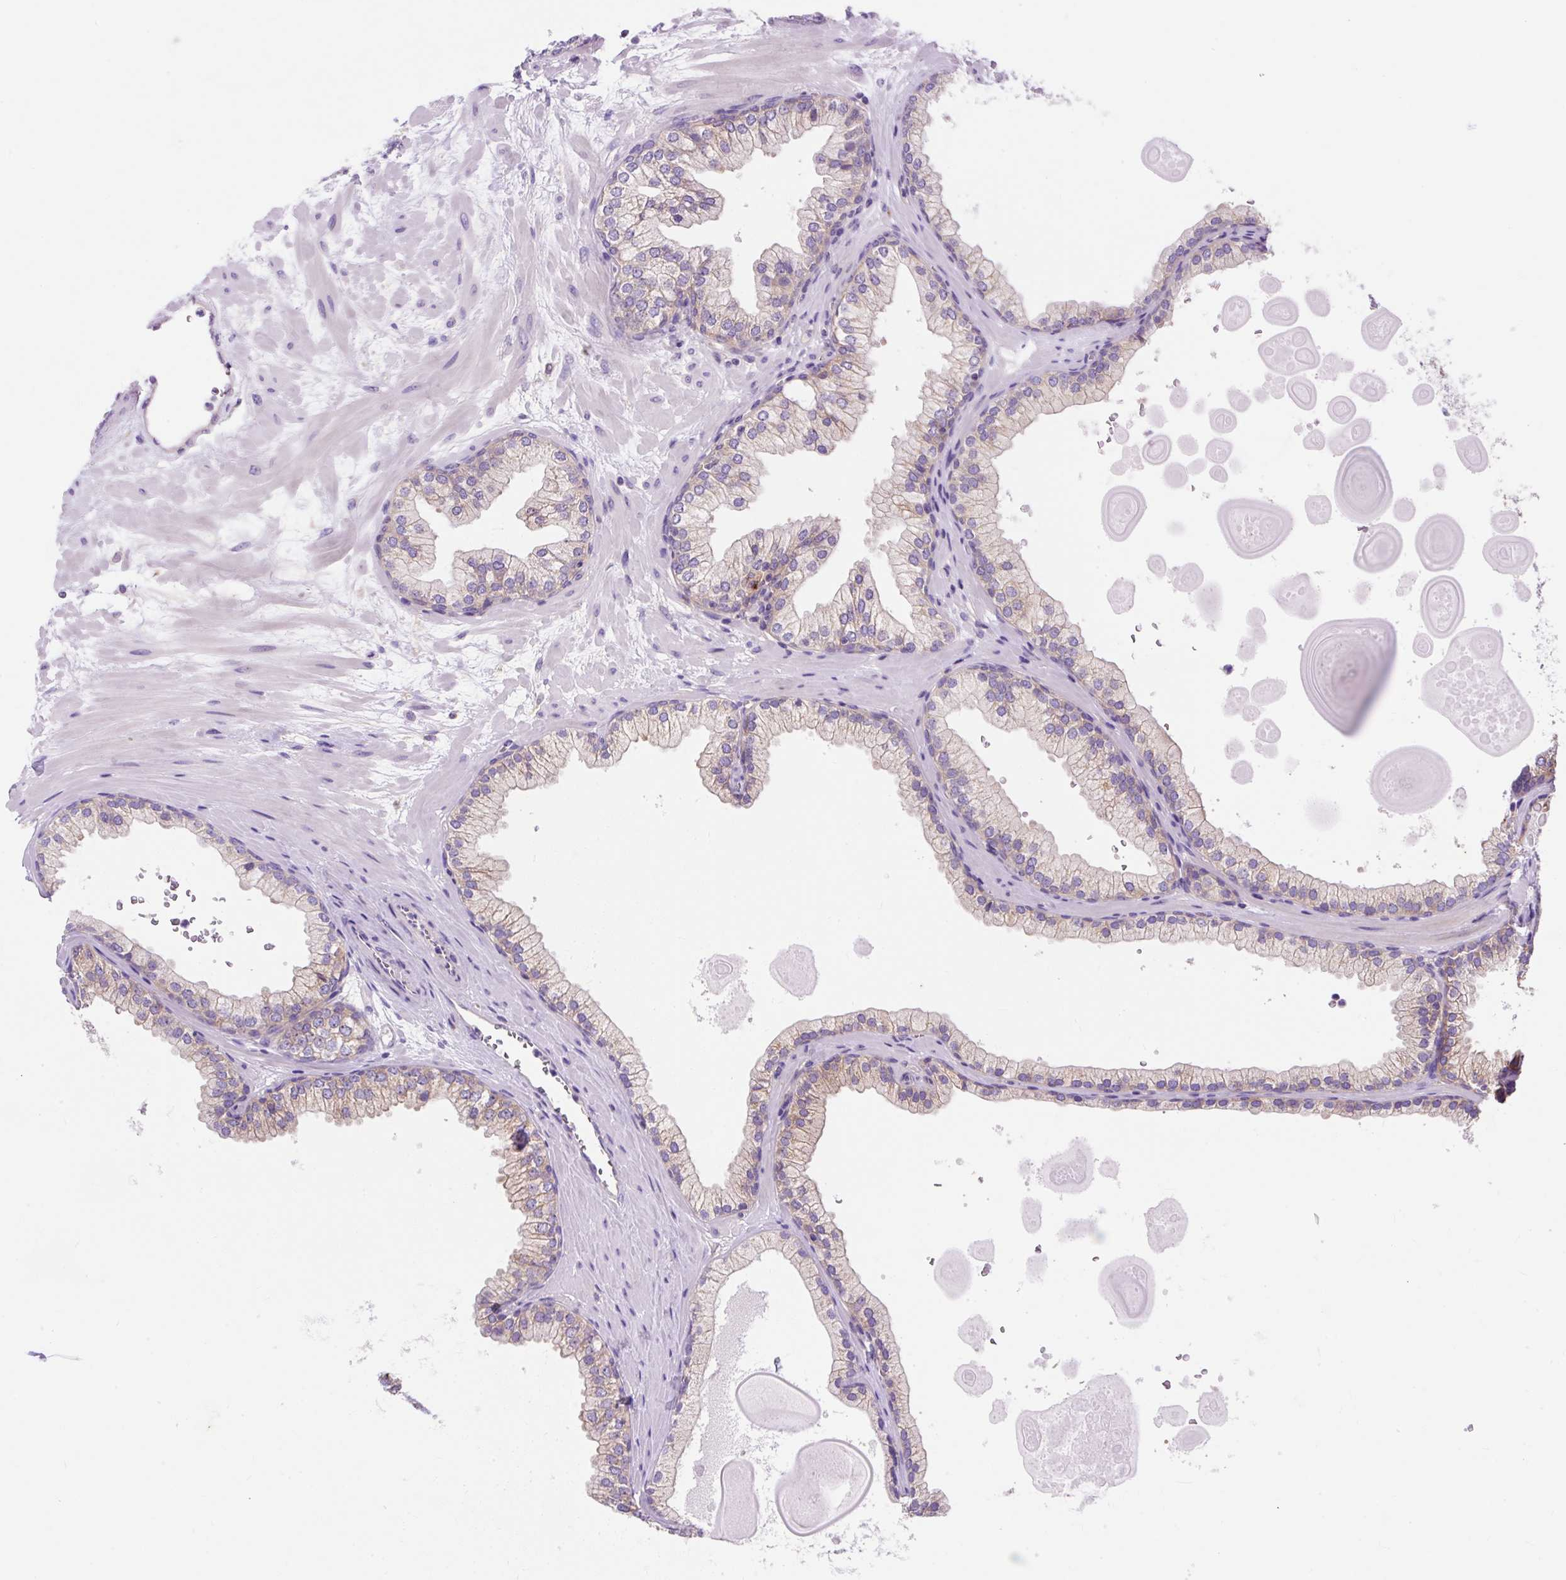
{"staining": {"intensity": "weak", "quantity": "25%-75%", "location": "cytoplasmic/membranous"}, "tissue": "prostate", "cell_type": "Glandular cells", "image_type": "normal", "snomed": [{"axis": "morphology", "description": "Normal tissue, NOS"}, {"axis": "topography", "description": "Prostate"}, {"axis": "topography", "description": "Peripheral nerve tissue"}], "caption": "Prostate stained with DAB immunohistochemistry exhibits low levels of weak cytoplasmic/membranous positivity in approximately 25%-75% of glandular cells. (Stains: DAB in brown, nuclei in blue, Microscopy: brightfield microscopy at high magnification).", "gene": "OR4K15", "patient": {"sex": "male", "age": 61}}